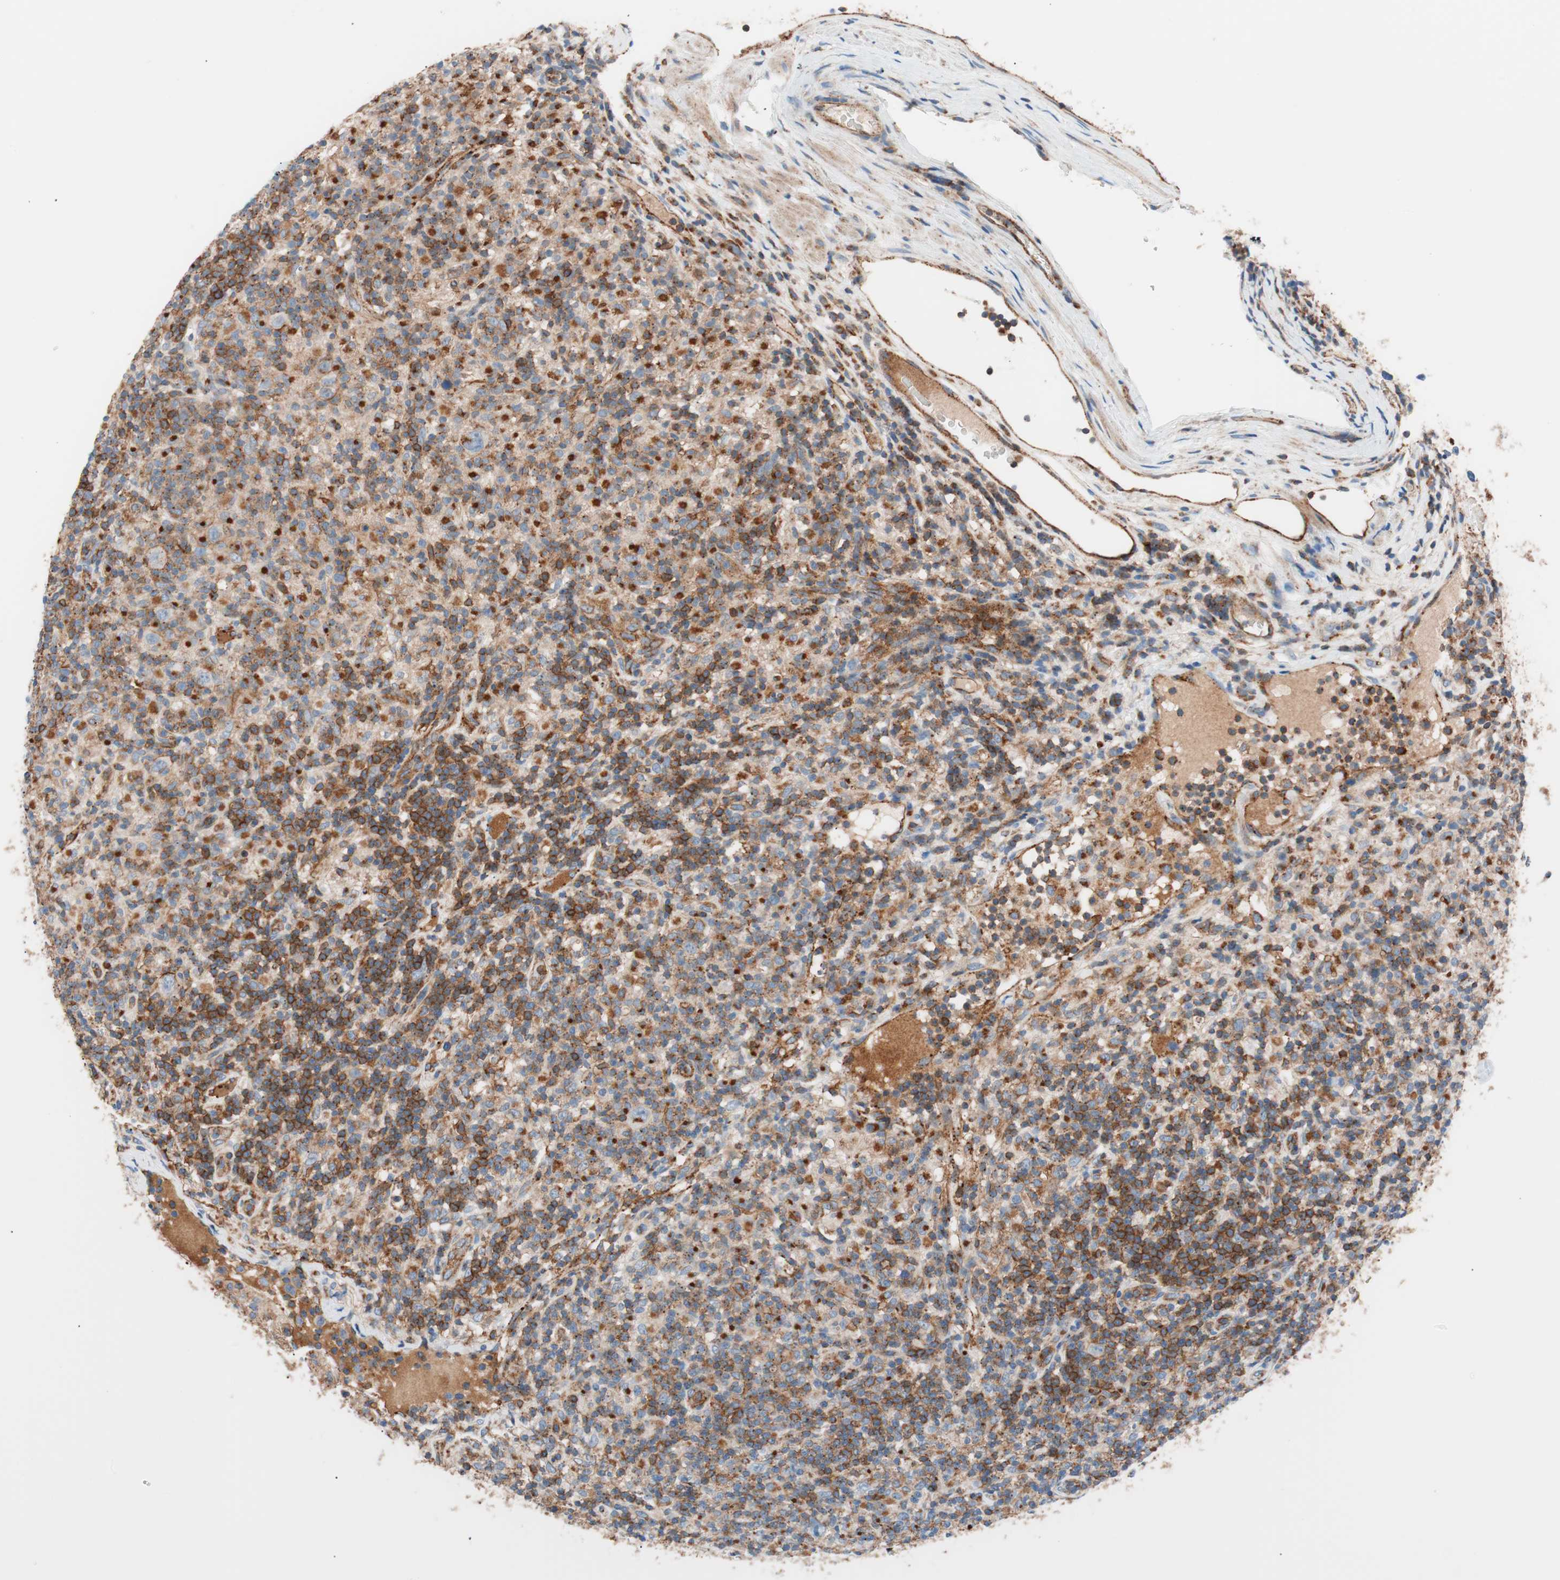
{"staining": {"intensity": "strong", "quantity": ">75%", "location": "cytoplasmic/membranous"}, "tissue": "lymphoma", "cell_type": "Tumor cells", "image_type": "cancer", "snomed": [{"axis": "morphology", "description": "Hodgkin's disease, NOS"}, {"axis": "topography", "description": "Lymph node"}], "caption": "Immunohistochemical staining of lymphoma demonstrates high levels of strong cytoplasmic/membranous protein staining in approximately >75% of tumor cells.", "gene": "FLOT2", "patient": {"sex": "male", "age": 70}}